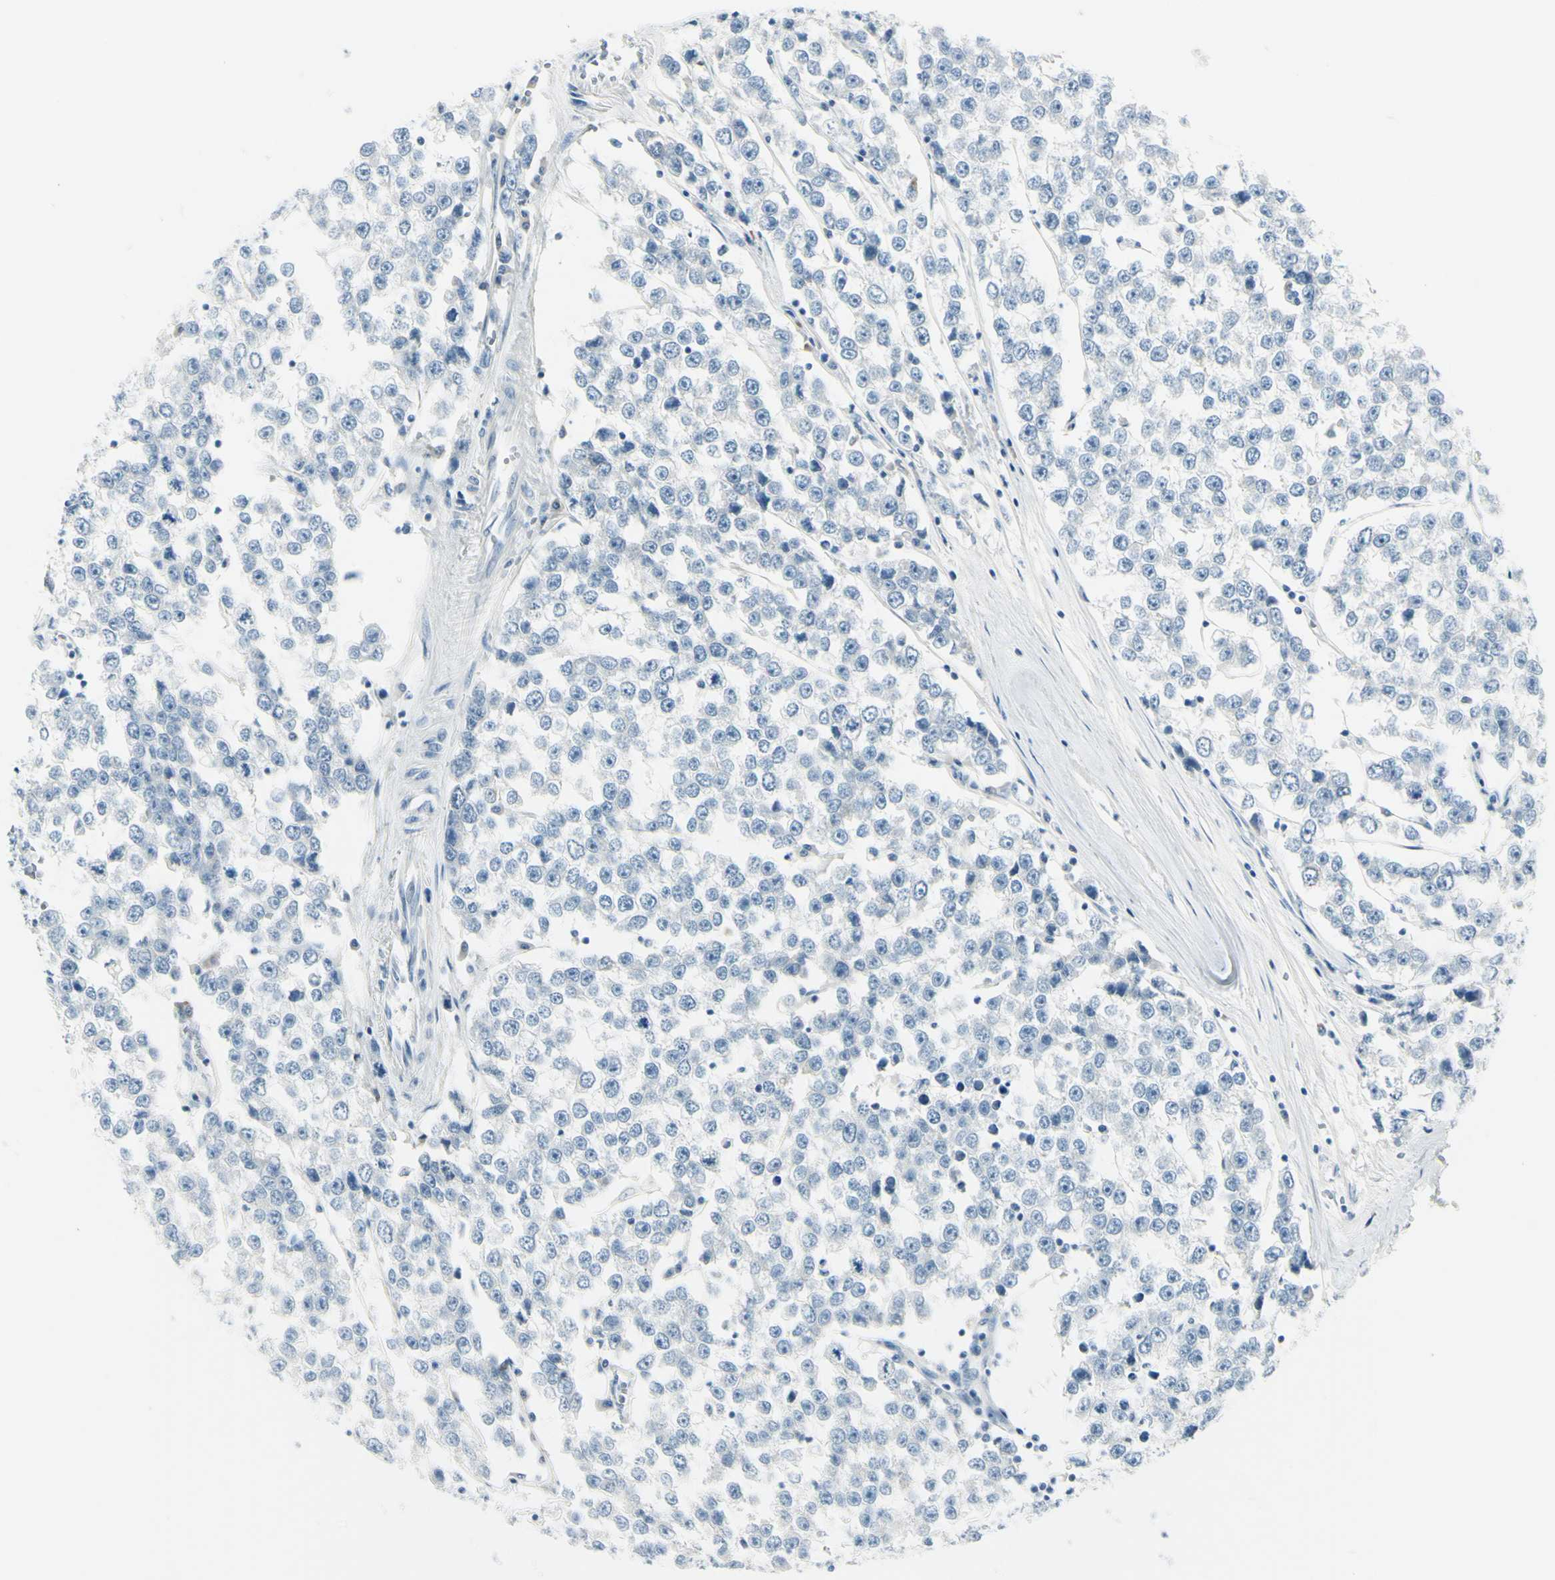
{"staining": {"intensity": "negative", "quantity": "none", "location": "none"}, "tissue": "testis cancer", "cell_type": "Tumor cells", "image_type": "cancer", "snomed": [{"axis": "morphology", "description": "Seminoma, NOS"}, {"axis": "morphology", "description": "Carcinoma, Embryonal, NOS"}, {"axis": "topography", "description": "Testis"}], "caption": "Testis cancer (embryonal carcinoma) was stained to show a protein in brown. There is no significant expression in tumor cells. Nuclei are stained in blue.", "gene": "DLG4", "patient": {"sex": "male", "age": 52}}